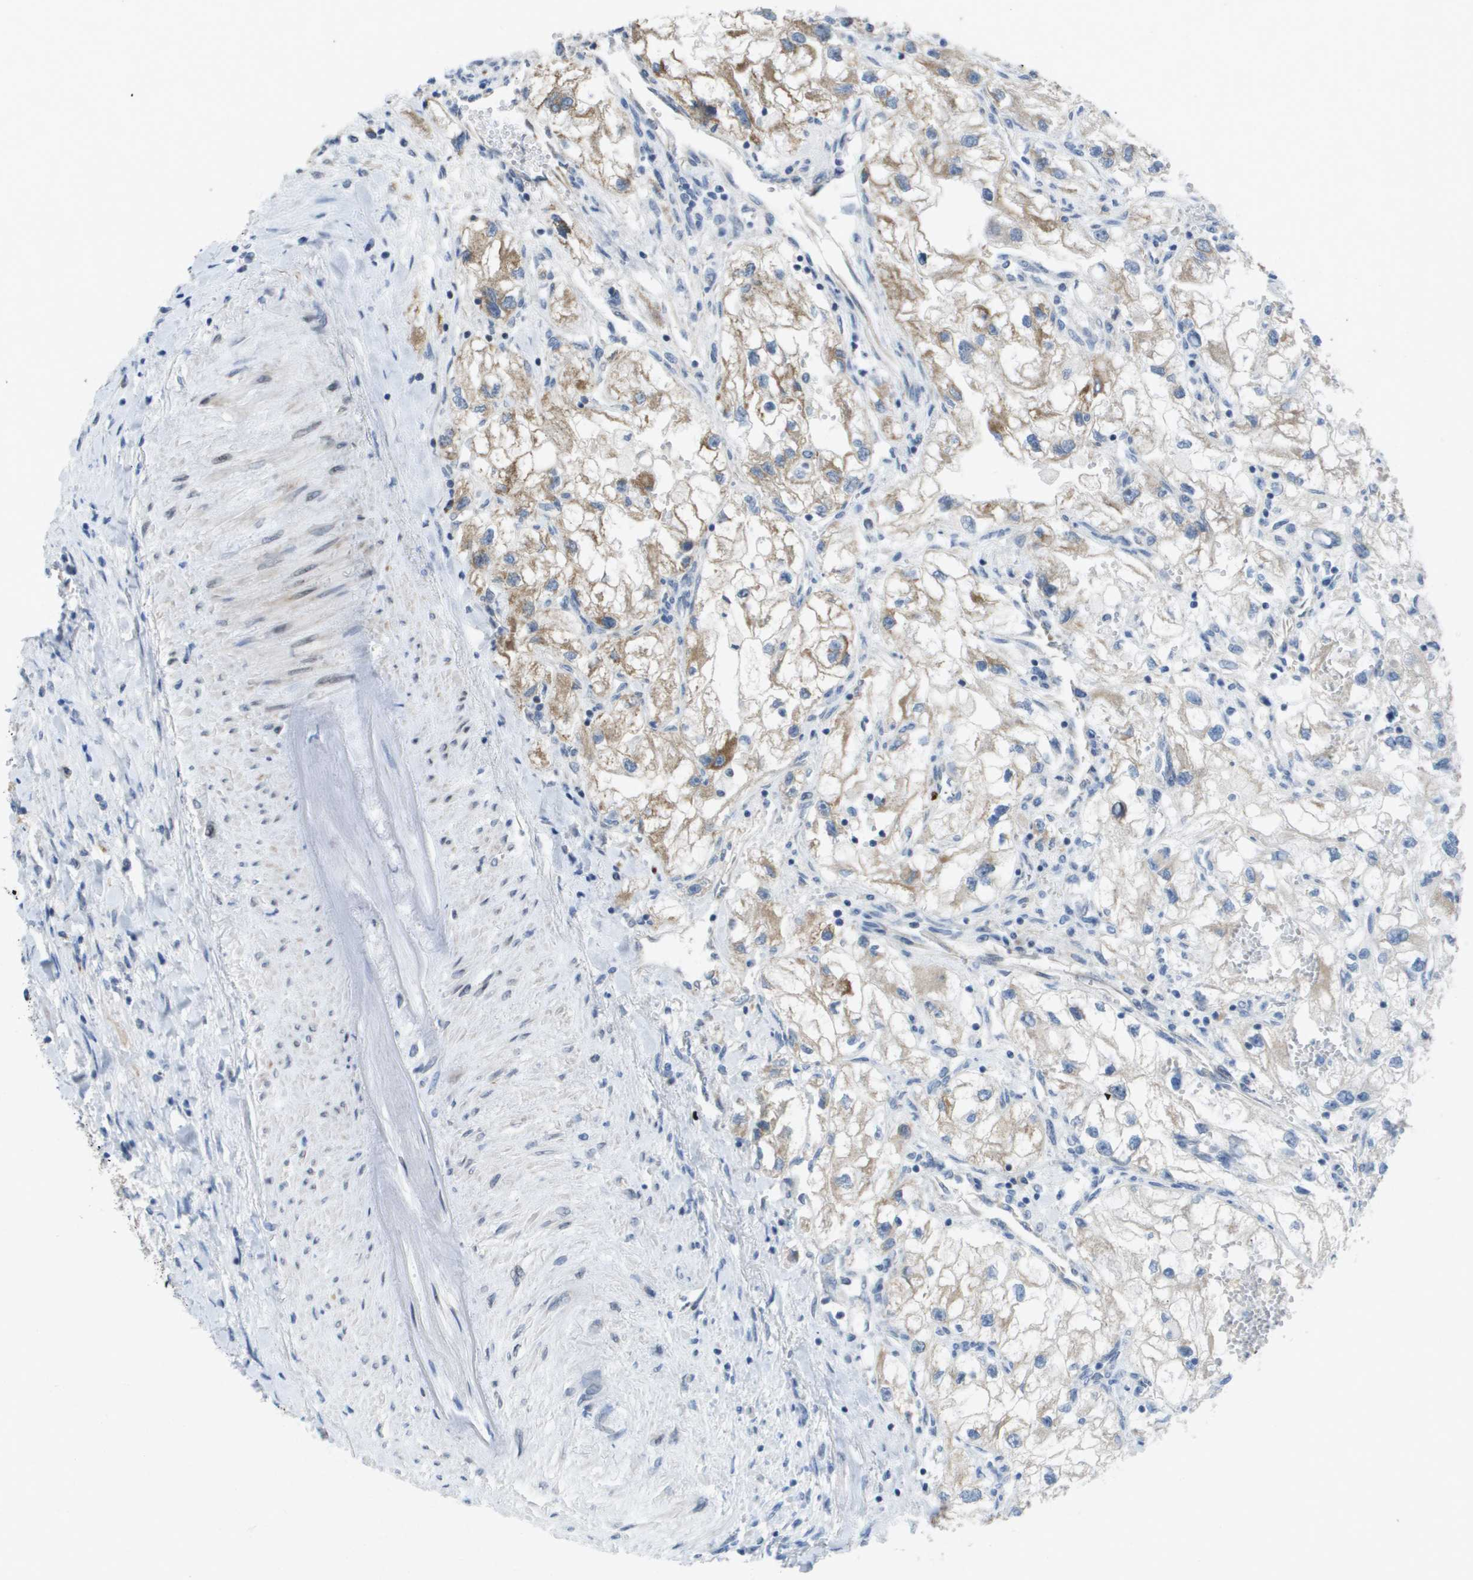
{"staining": {"intensity": "moderate", "quantity": "25%-75%", "location": "cytoplasmic/membranous"}, "tissue": "renal cancer", "cell_type": "Tumor cells", "image_type": "cancer", "snomed": [{"axis": "morphology", "description": "Adenocarcinoma, NOS"}, {"axis": "topography", "description": "Kidney"}], "caption": "This is an image of IHC staining of renal cancer (adenocarcinoma), which shows moderate expression in the cytoplasmic/membranous of tumor cells.", "gene": "TMEM223", "patient": {"sex": "female", "age": 70}}